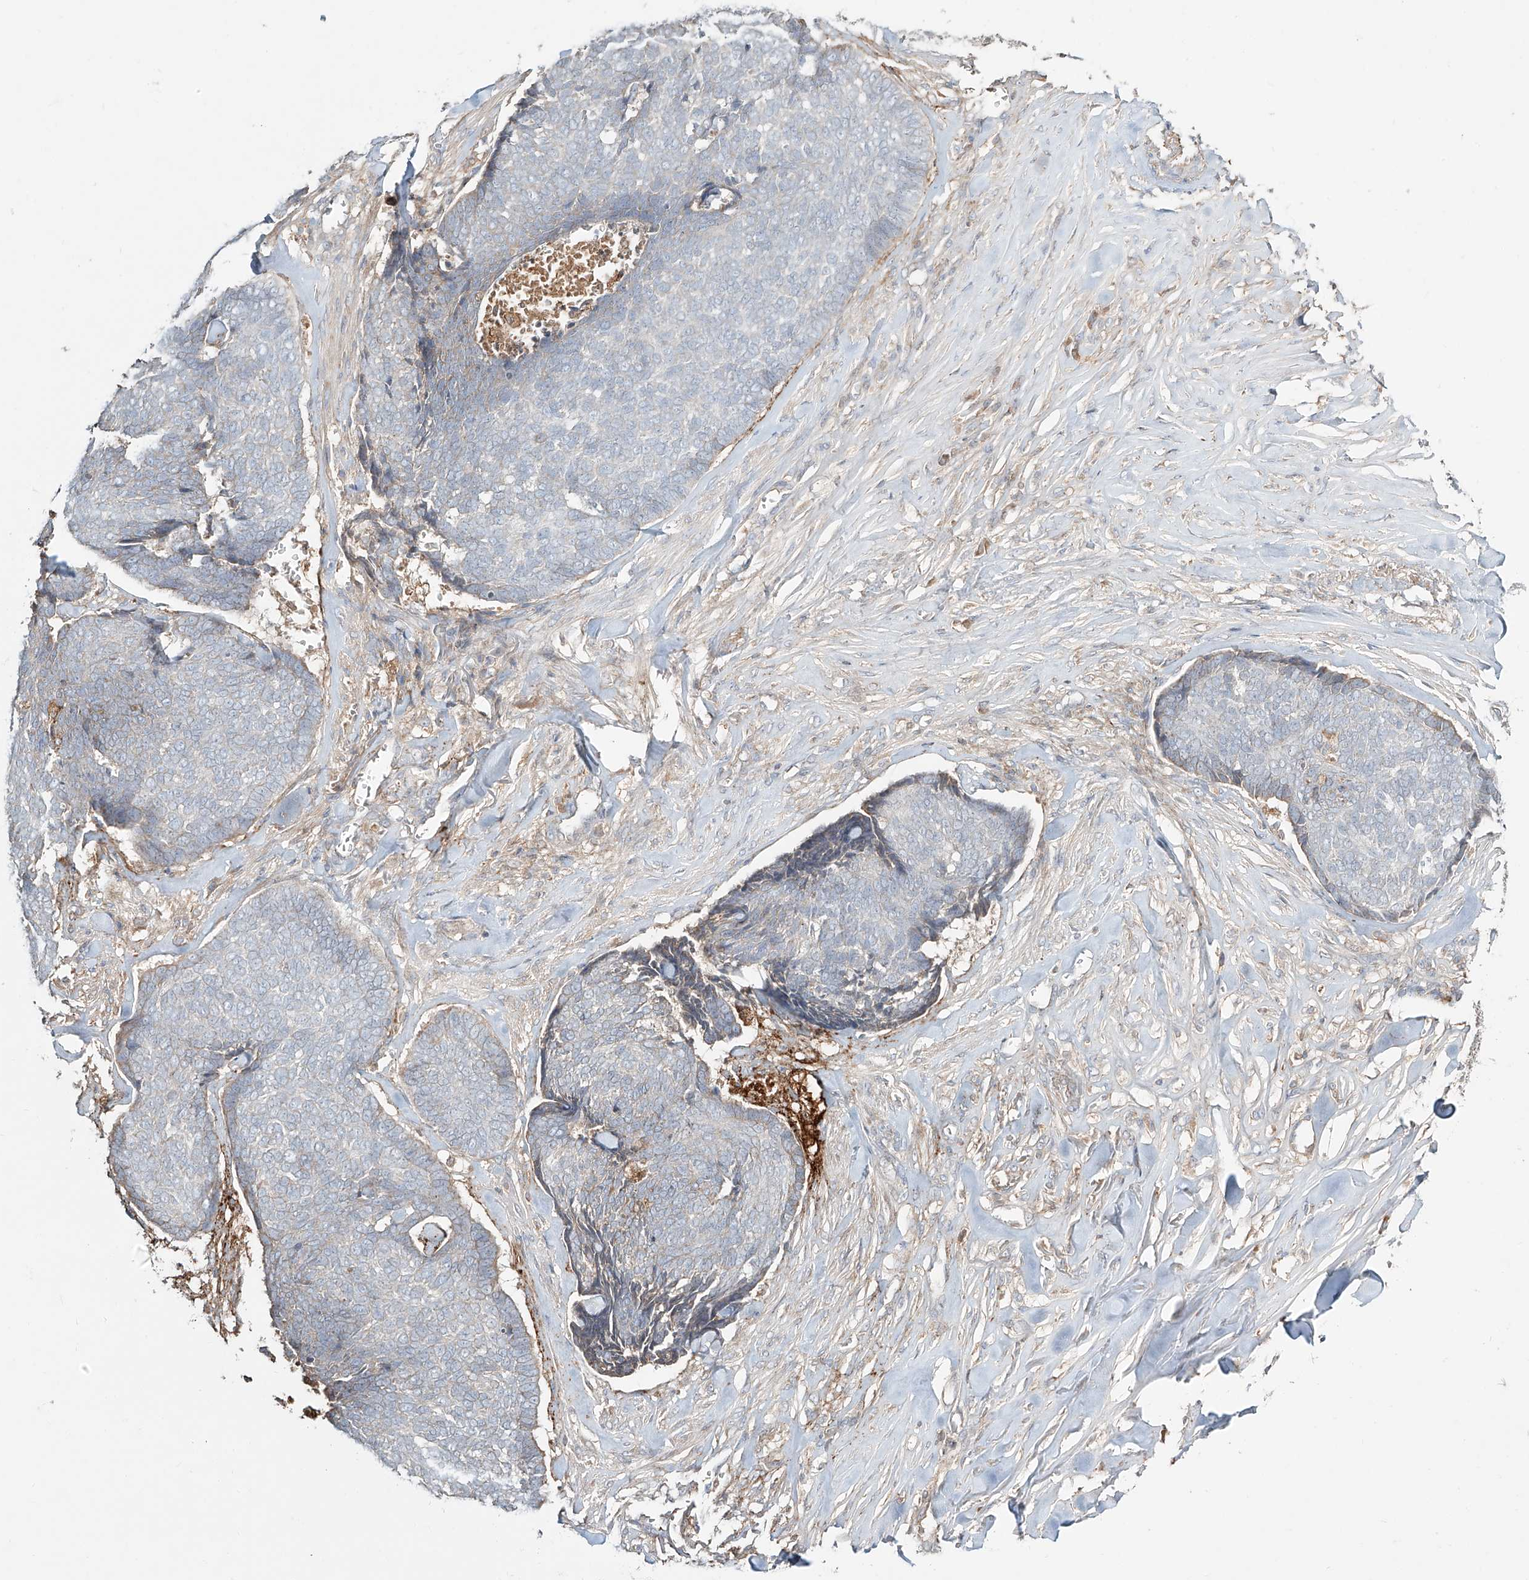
{"staining": {"intensity": "weak", "quantity": "<25%", "location": "cytoplasmic/membranous"}, "tissue": "skin cancer", "cell_type": "Tumor cells", "image_type": "cancer", "snomed": [{"axis": "morphology", "description": "Basal cell carcinoma"}, {"axis": "topography", "description": "Skin"}], "caption": "Immunohistochemical staining of human basal cell carcinoma (skin) demonstrates no significant staining in tumor cells.", "gene": "ERO1A", "patient": {"sex": "male", "age": 84}}